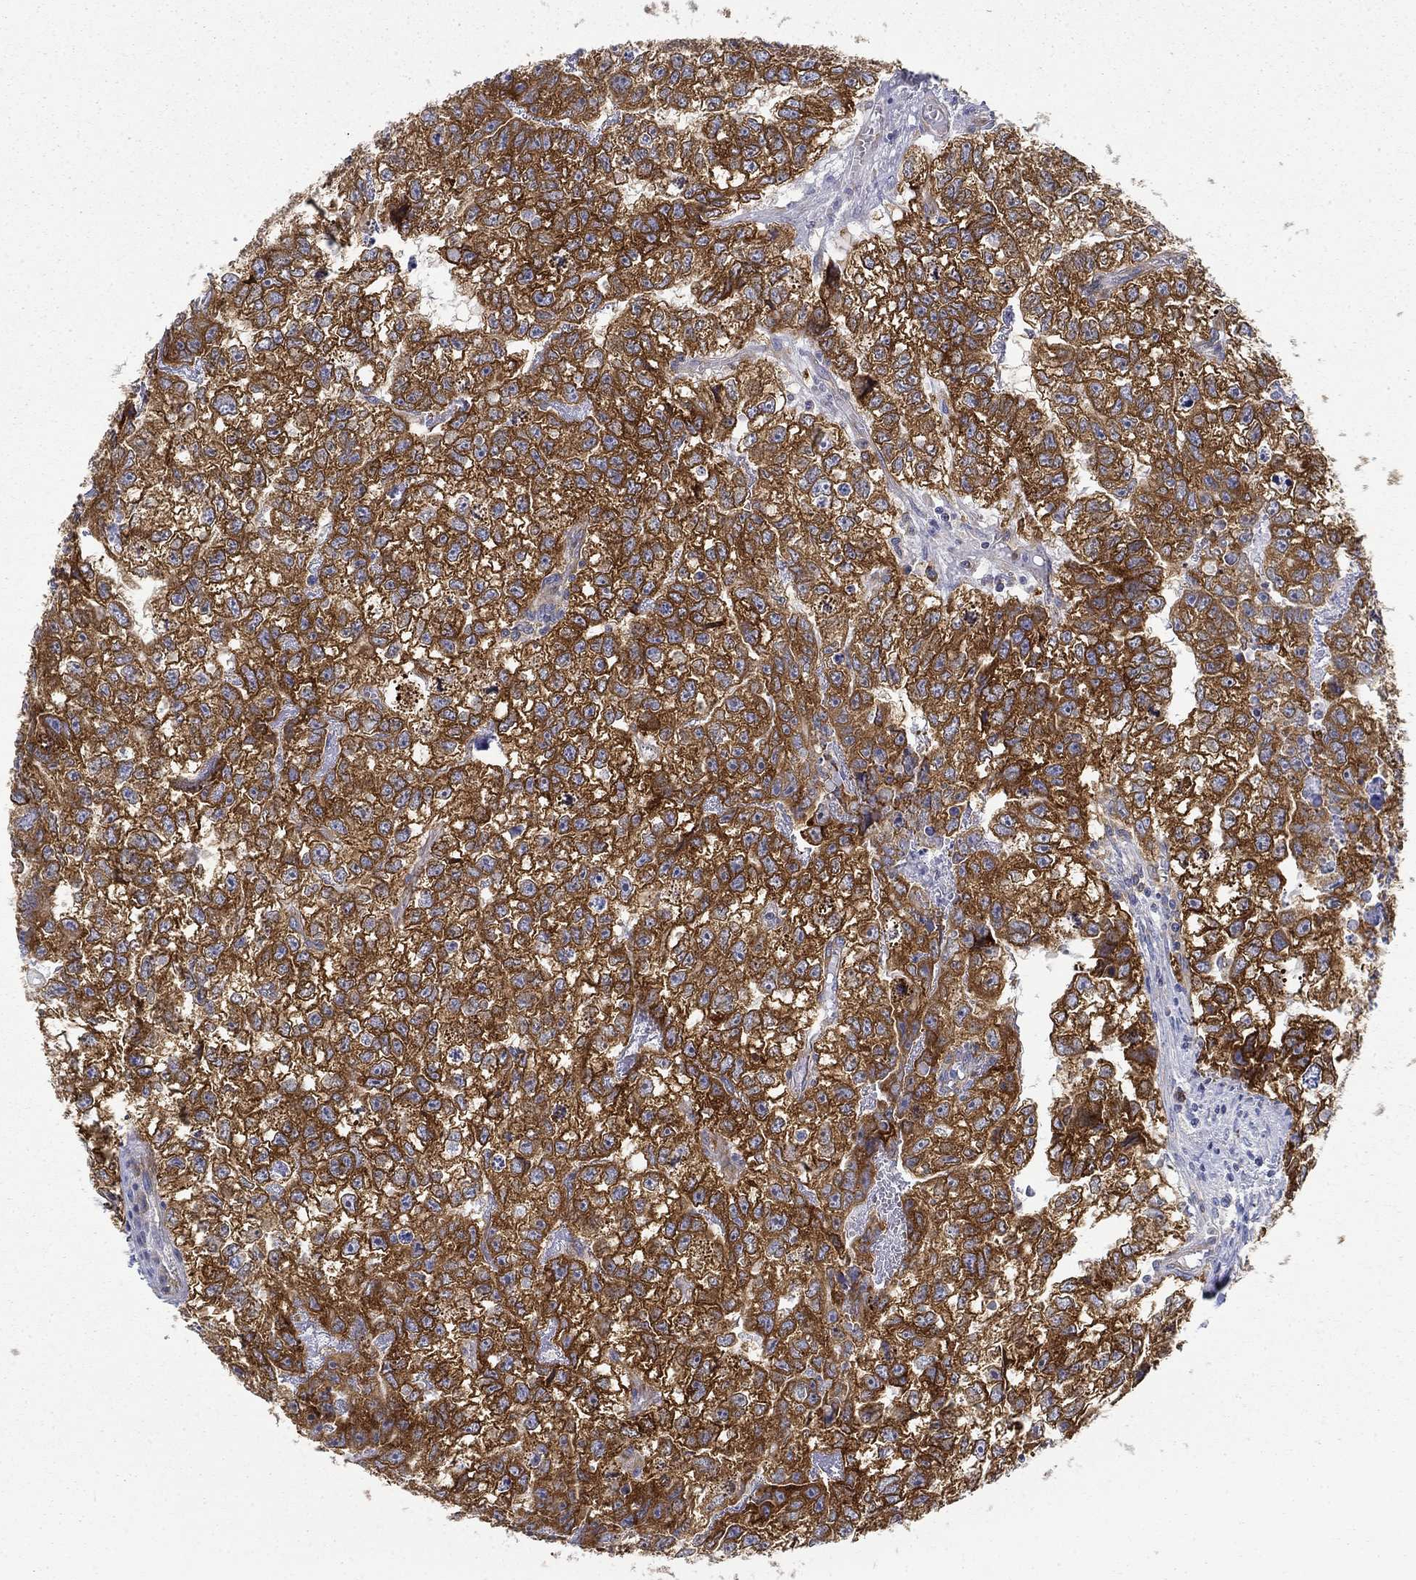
{"staining": {"intensity": "strong", "quantity": ">75%", "location": "cytoplasmic/membranous"}, "tissue": "testis cancer", "cell_type": "Tumor cells", "image_type": "cancer", "snomed": [{"axis": "morphology", "description": "Carcinoma, Embryonal, NOS"}, {"axis": "morphology", "description": "Teratoma, malignant, NOS"}, {"axis": "topography", "description": "Testis"}], "caption": "There is high levels of strong cytoplasmic/membranous expression in tumor cells of testis cancer, as demonstrated by immunohistochemical staining (brown color).", "gene": "FXR1", "patient": {"sex": "male", "age": 44}}